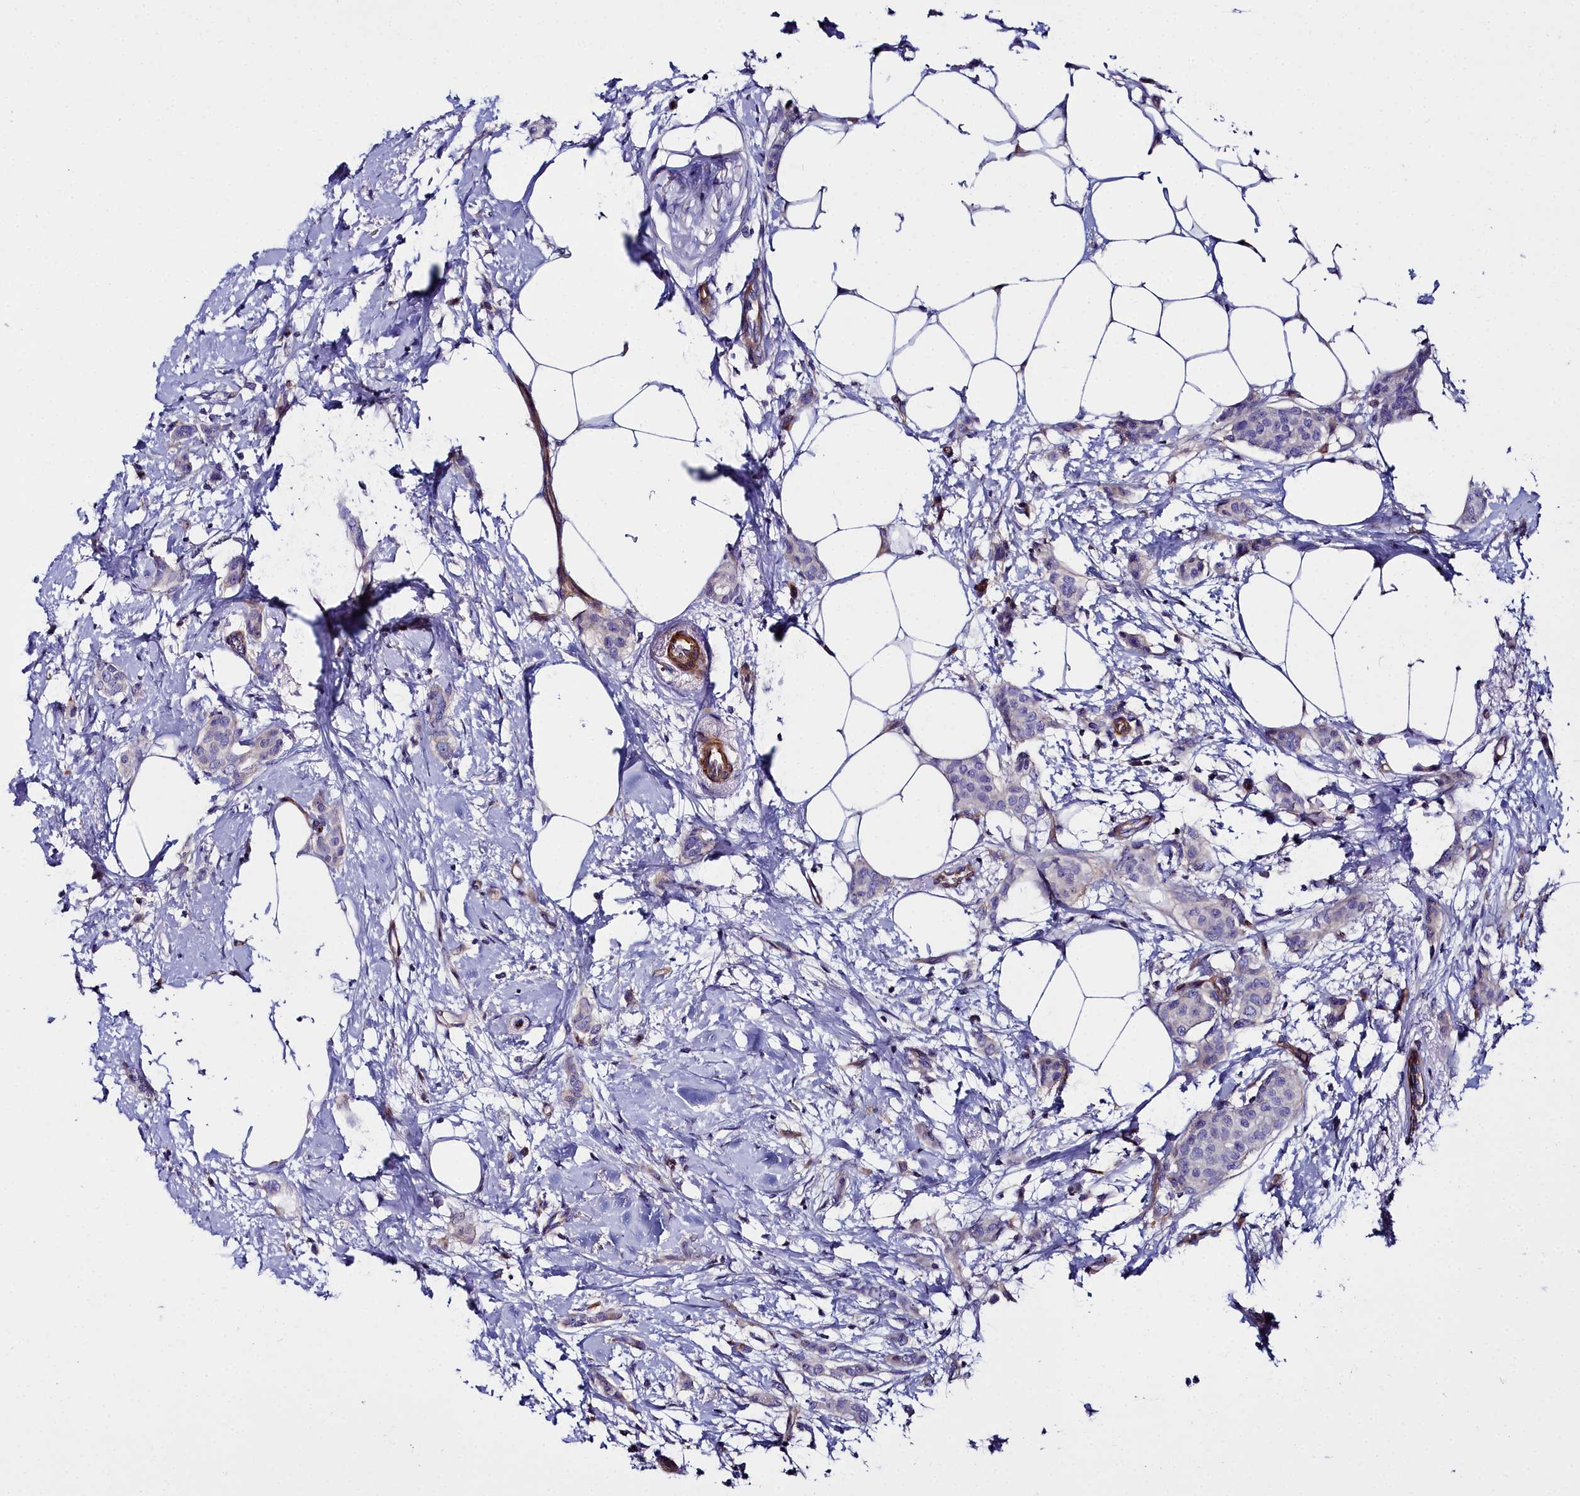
{"staining": {"intensity": "negative", "quantity": "none", "location": "none"}, "tissue": "breast cancer", "cell_type": "Tumor cells", "image_type": "cancer", "snomed": [{"axis": "morphology", "description": "Duct carcinoma"}, {"axis": "topography", "description": "Breast"}], "caption": "There is no significant positivity in tumor cells of breast cancer (infiltrating ductal carcinoma).", "gene": "FADS3", "patient": {"sex": "female", "age": 72}}